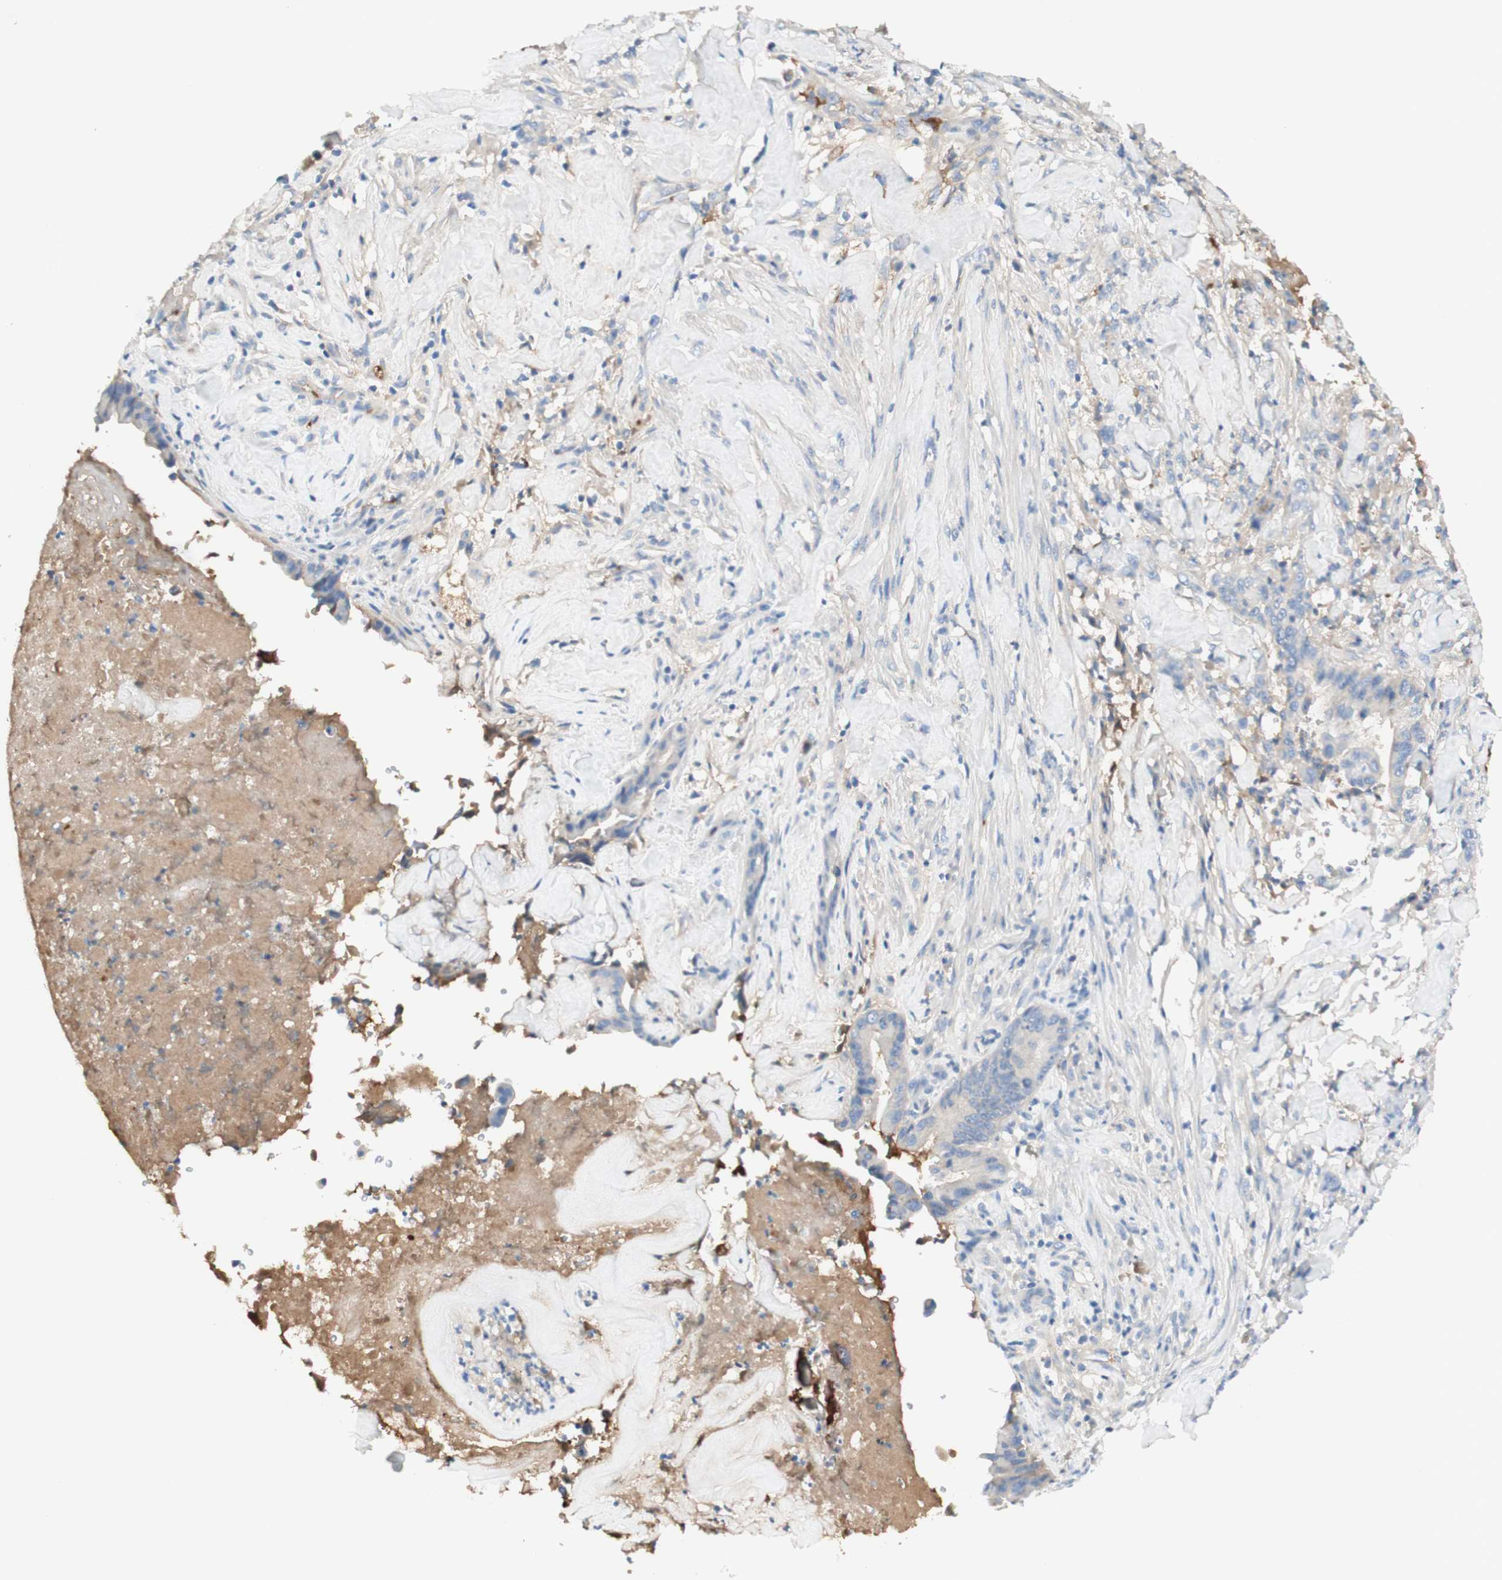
{"staining": {"intensity": "negative", "quantity": "none", "location": "none"}, "tissue": "liver cancer", "cell_type": "Tumor cells", "image_type": "cancer", "snomed": [{"axis": "morphology", "description": "Cholangiocarcinoma"}, {"axis": "topography", "description": "Liver"}], "caption": "There is no significant expression in tumor cells of liver cancer.", "gene": "KNG1", "patient": {"sex": "female", "age": 67}}